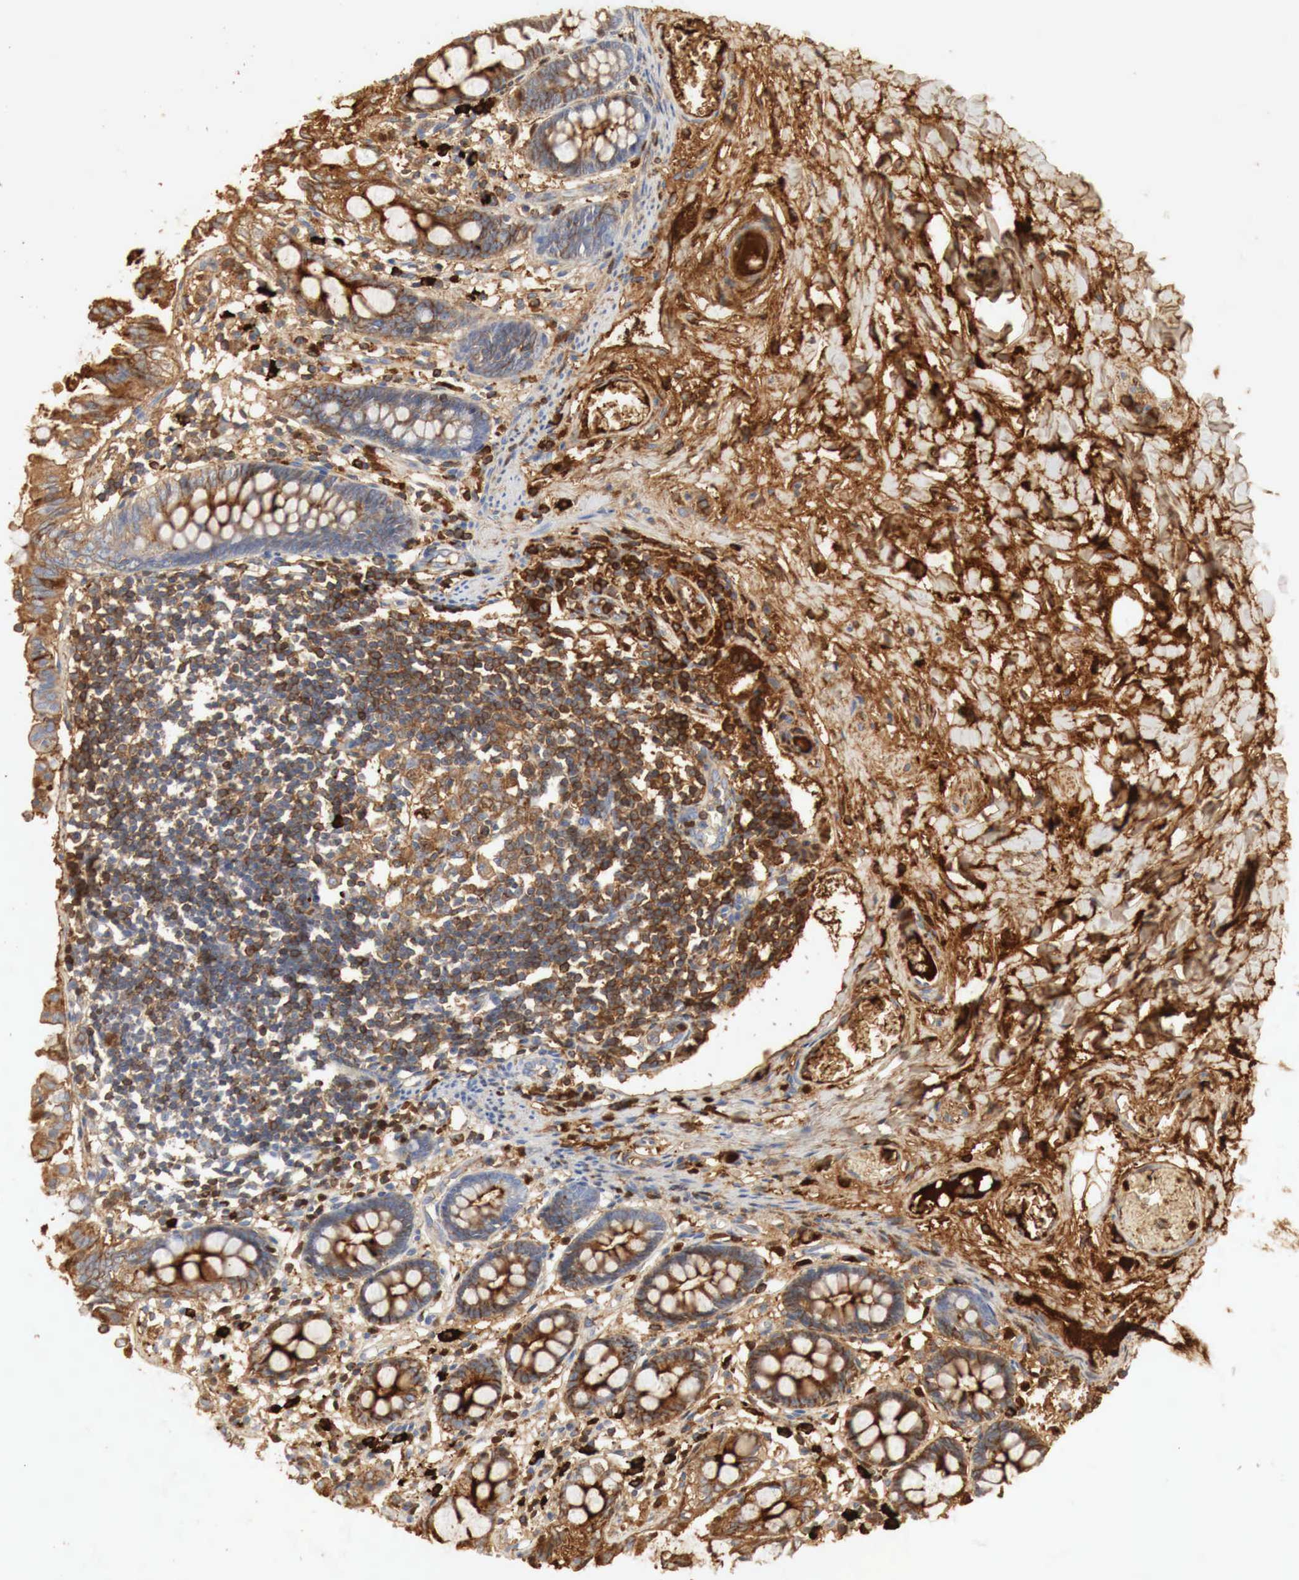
{"staining": {"intensity": "moderate", "quantity": ">75%", "location": "cytoplasmic/membranous"}, "tissue": "colon", "cell_type": "Endothelial cells", "image_type": "normal", "snomed": [{"axis": "morphology", "description": "Normal tissue, NOS"}, {"axis": "topography", "description": "Colon"}], "caption": "DAB (3,3'-diaminobenzidine) immunohistochemical staining of normal colon shows moderate cytoplasmic/membranous protein staining in about >75% of endothelial cells.", "gene": "IGLC3", "patient": {"sex": "male", "age": 1}}